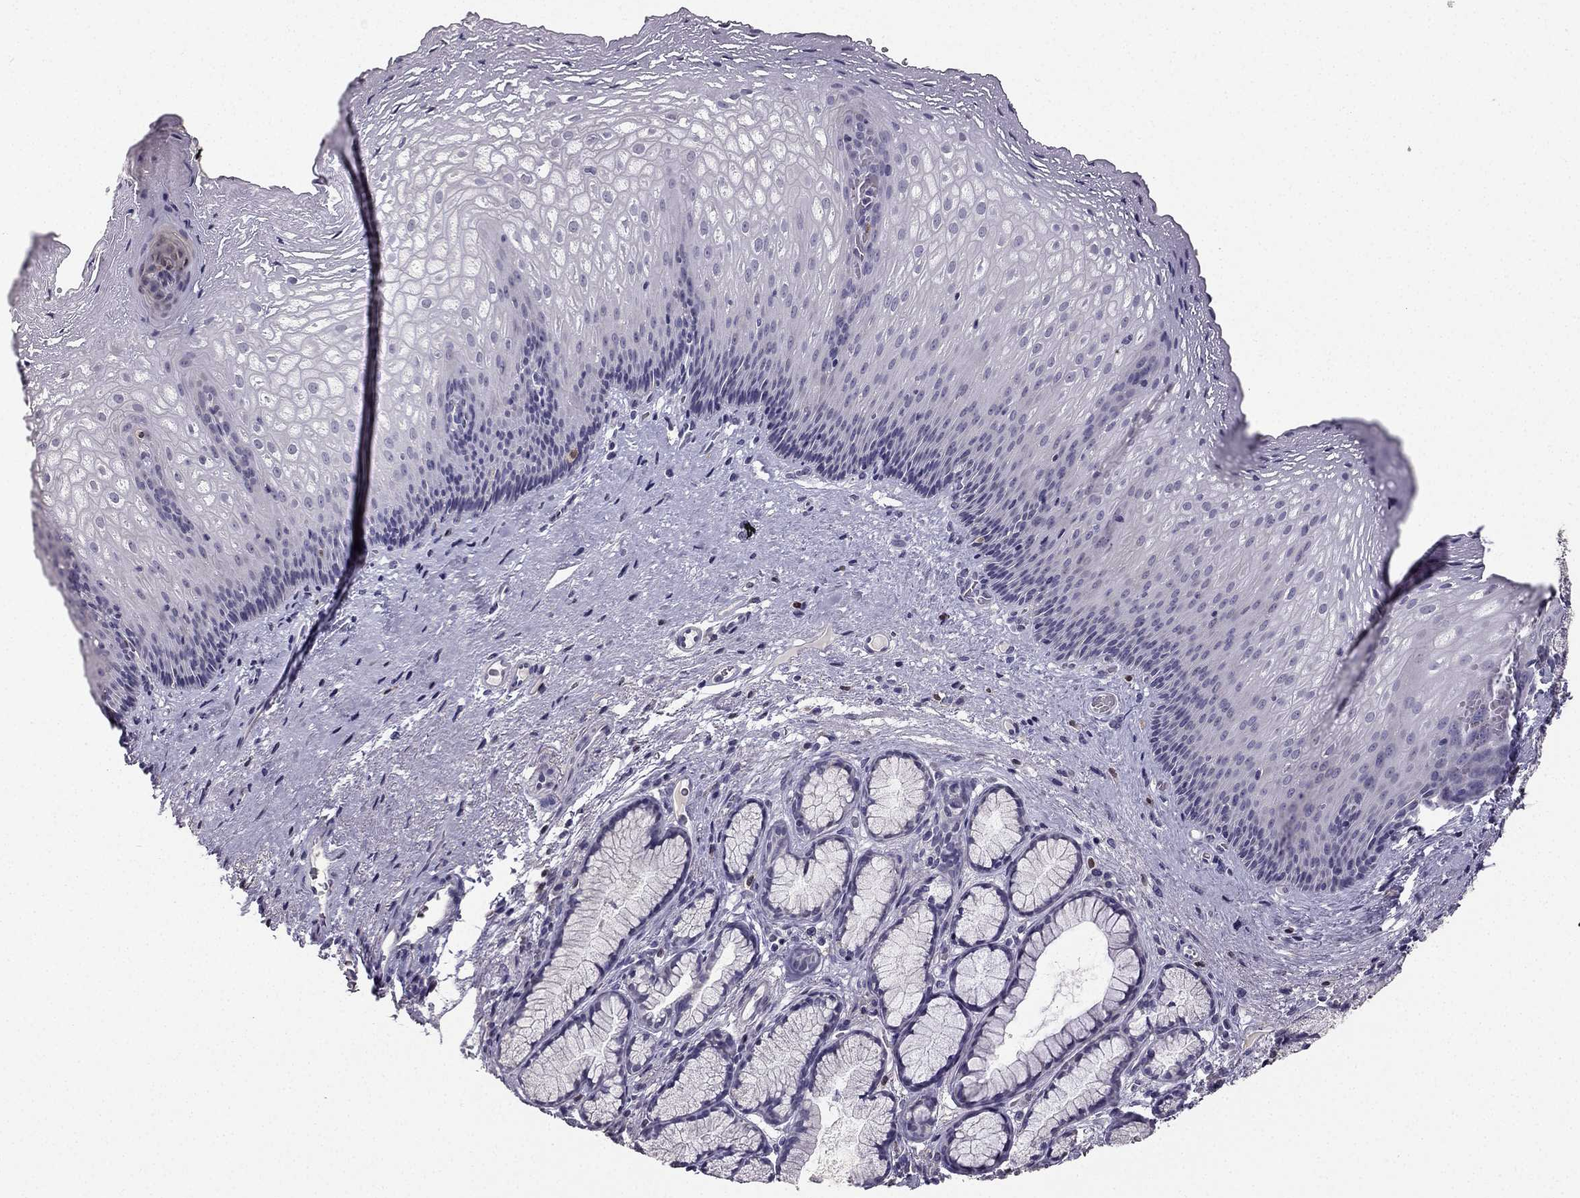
{"staining": {"intensity": "negative", "quantity": "none", "location": "none"}, "tissue": "esophagus", "cell_type": "Squamous epithelial cells", "image_type": "normal", "snomed": [{"axis": "morphology", "description": "Normal tissue, NOS"}, {"axis": "topography", "description": "Esophagus"}], "caption": "High power microscopy micrograph of an immunohistochemistry (IHC) micrograph of benign esophagus, revealing no significant staining in squamous epithelial cells. (DAB (3,3'-diaminobenzidine) immunohistochemistry (IHC) with hematoxylin counter stain).", "gene": "CALB2", "patient": {"sex": "male", "age": 76}}